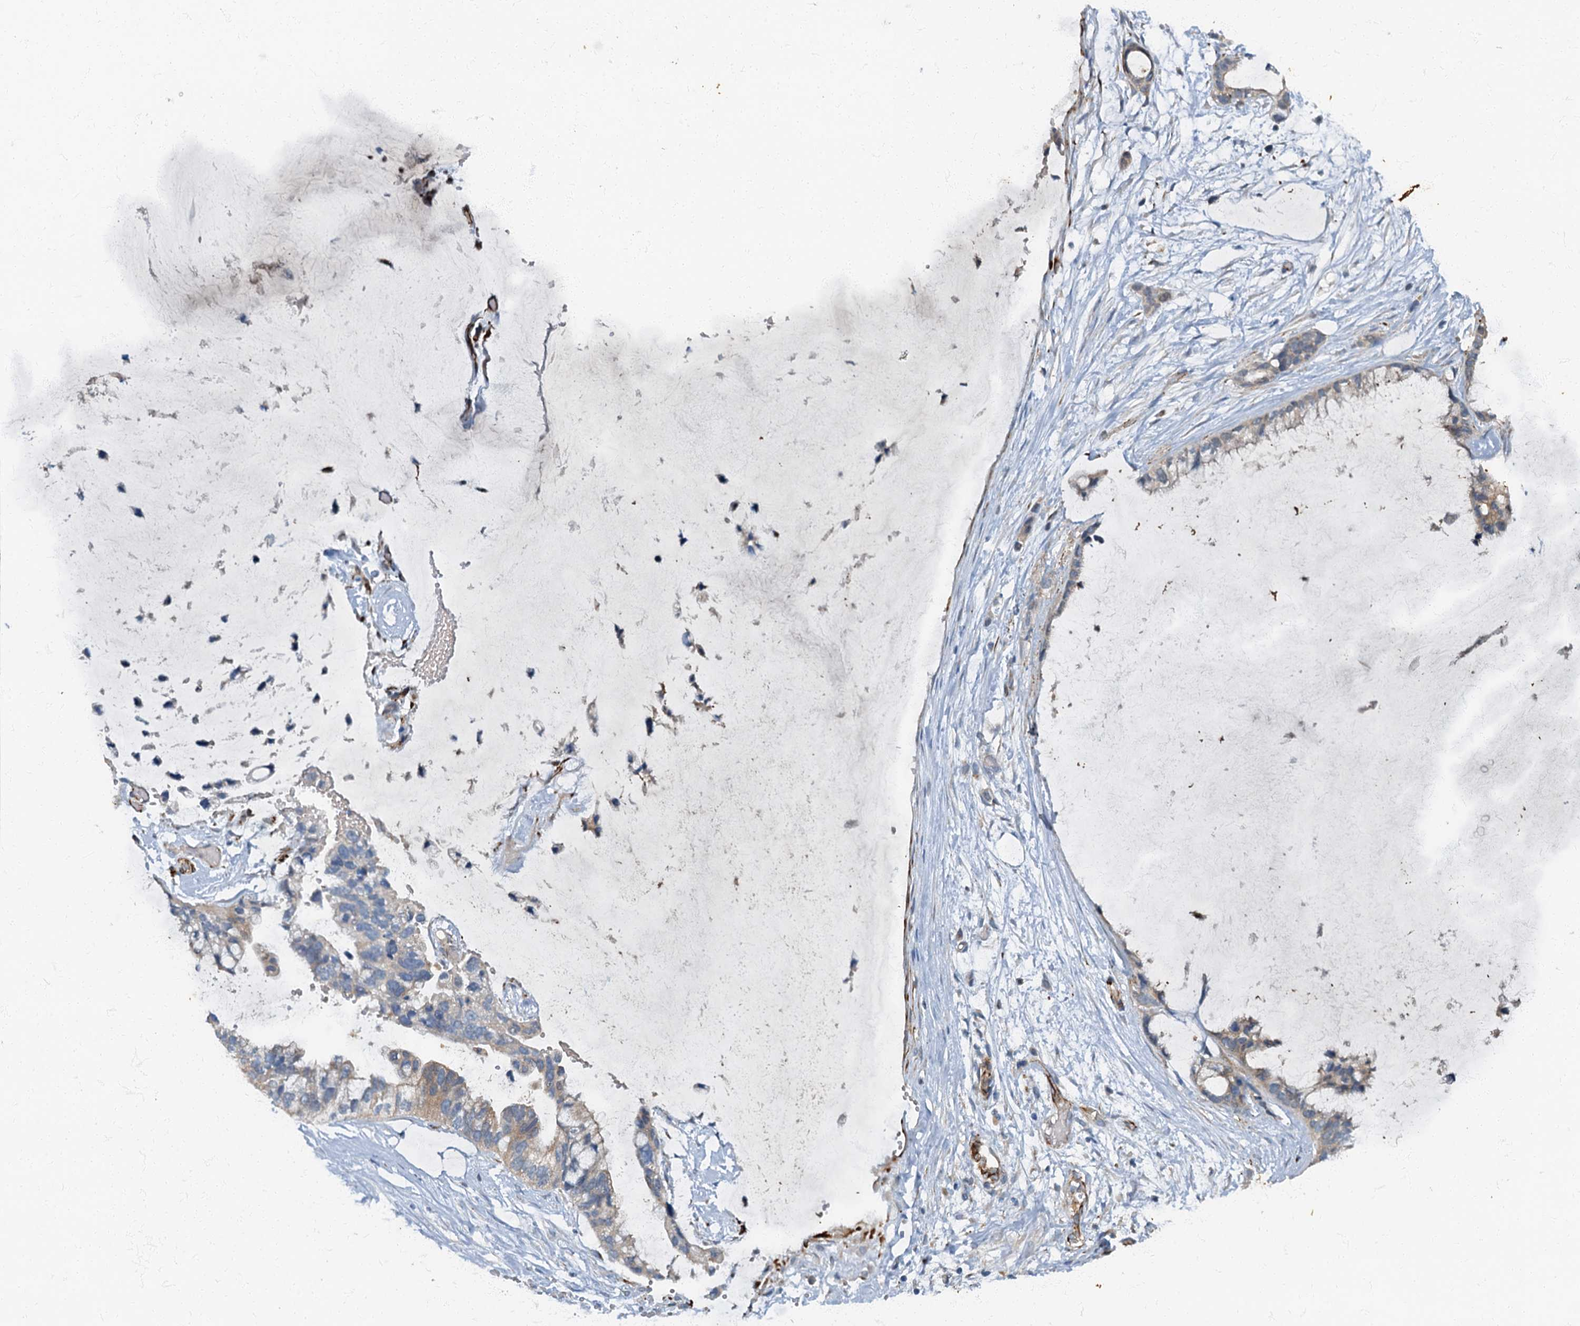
{"staining": {"intensity": "weak", "quantity": "<25%", "location": "cytoplasmic/membranous"}, "tissue": "ovarian cancer", "cell_type": "Tumor cells", "image_type": "cancer", "snomed": [{"axis": "morphology", "description": "Cystadenocarcinoma, mucinous, NOS"}, {"axis": "topography", "description": "Ovary"}], "caption": "Tumor cells show no significant protein staining in ovarian cancer (mucinous cystadenocarcinoma).", "gene": "ARL11", "patient": {"sex": "female", "age": 39}}